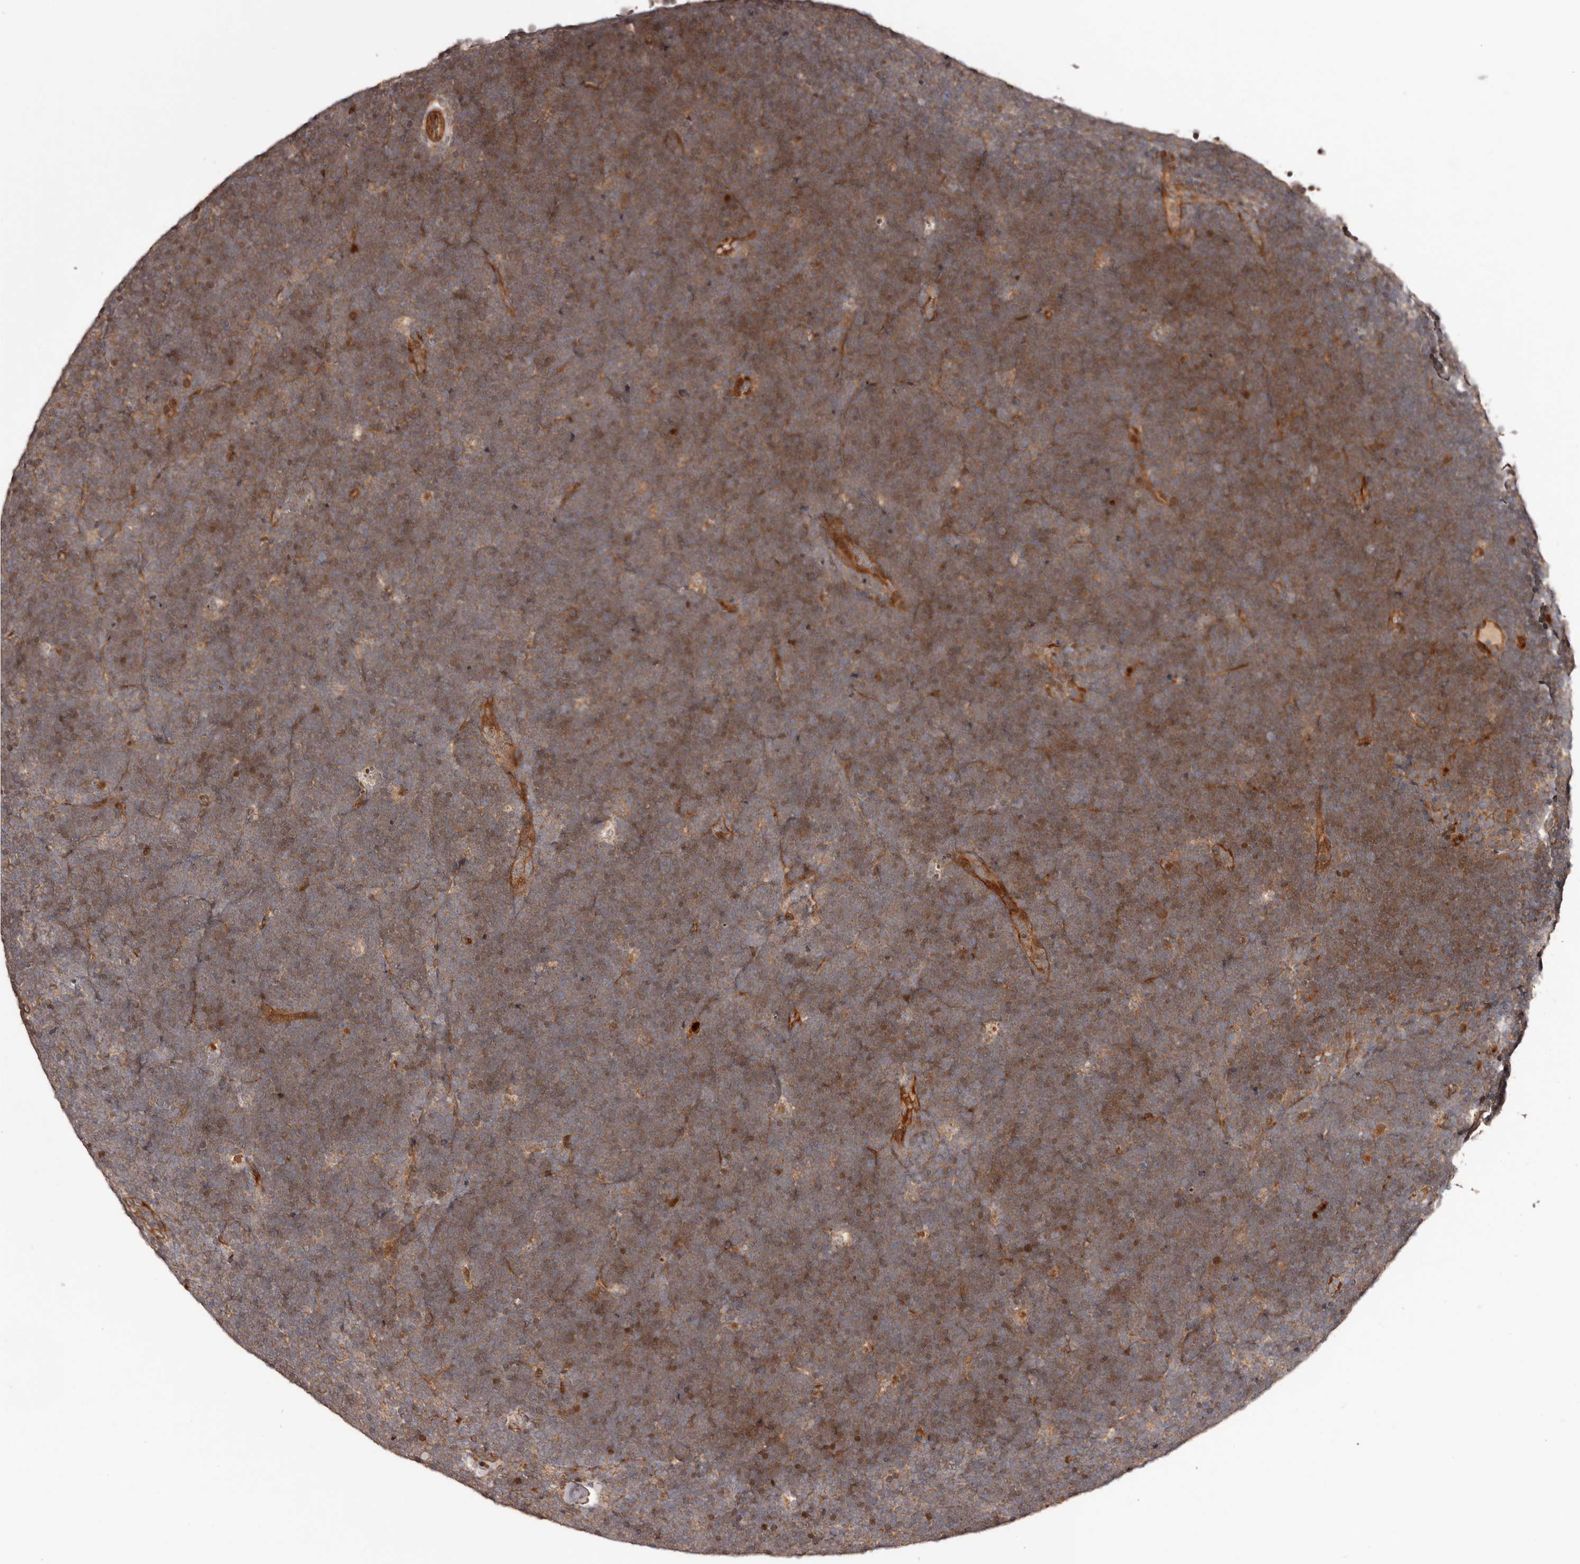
{"staining": {"intensity": "moderate", "quantity": ">75%", "location": "cytoplasmic/membranous"}, "tissue": "lymphoma", "cell_type": "Tumor cells", "image_type": "cancer", "snomed": [{"axis": "morphology", "description": "Malignant lymphoma, non-Hodgkin's type, High grade"}, {"axis": "topography", "description": "Lymph node"}], "caption": "Immunohistochemistry histopathology image of neoplastic tissue: human high-grade malignant lymphoma, non-Hodgkin's type stained using IHC shows medium levels of moderate protein expression localized specifically in the cytoplasmic/membranous of tumor cells, appearing as a cytoplasmic/membranous brown color.", "gene": "PTPN22", "patient": {"sex": "male", "age": 13}}